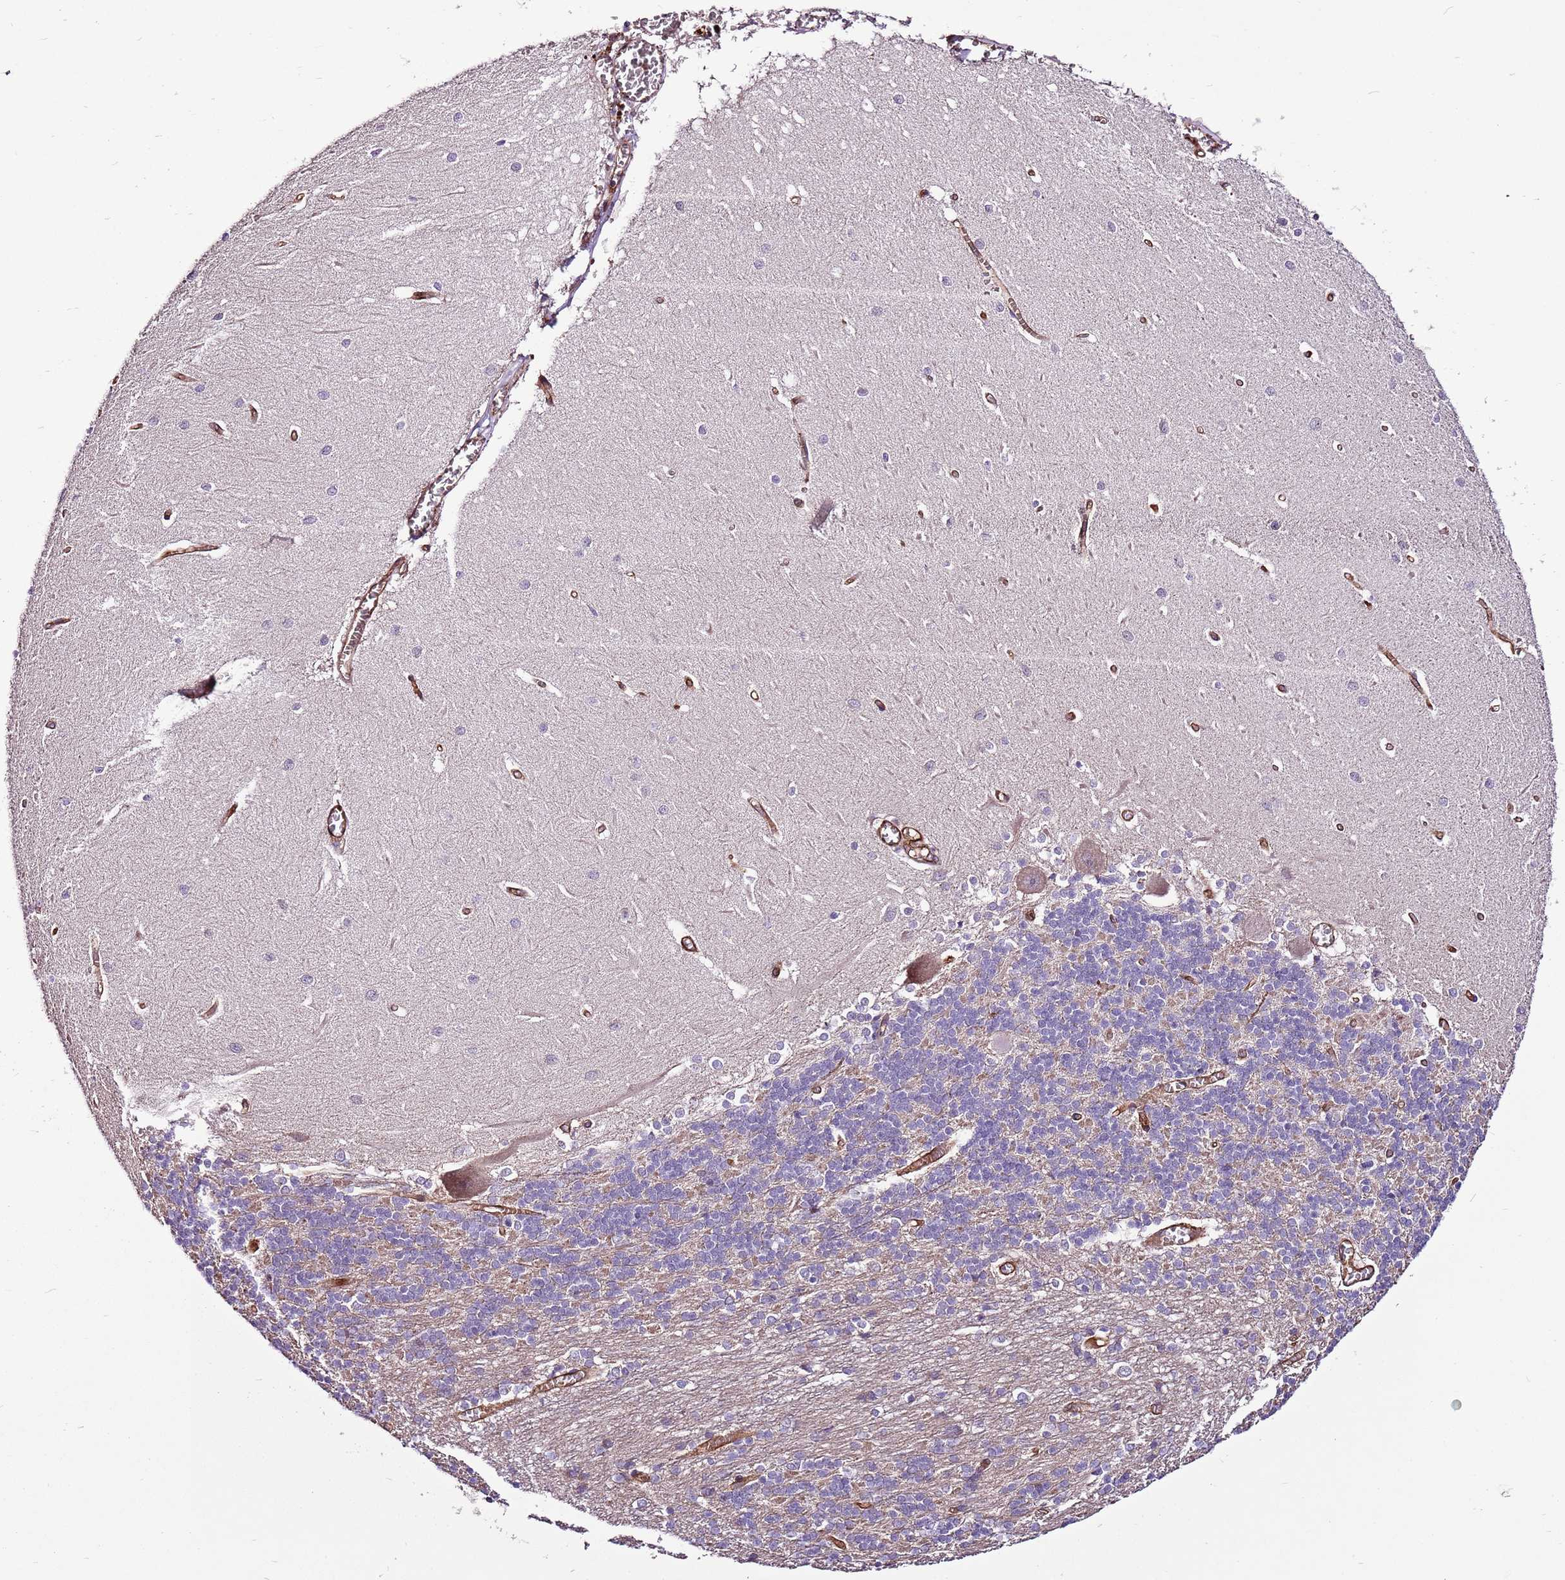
{"staining": {"intensity": "weak", "quantity": "<25%", "location": "cytoplasmic/membranous"}, "tissue": "cerebellum", "cell_type": "Cells in granular layer", "image_type": "normal", "snomed": [{"axis": "morphology", "description": "Normal tissue, NOS"}, {"axis": "topography", "description": "Cerebellum"}], "caption": "DAB (3,3'-diaminobenzidine) immunohistochemical staining of normal human cerebellum reveals no significant positivity in cells in granular layer. (DAB immunohistochemistry visualized using brightfield microscopy, high magnification).", "gene": "ZNF827", "patient": {"sex": "male", "age": 37}}